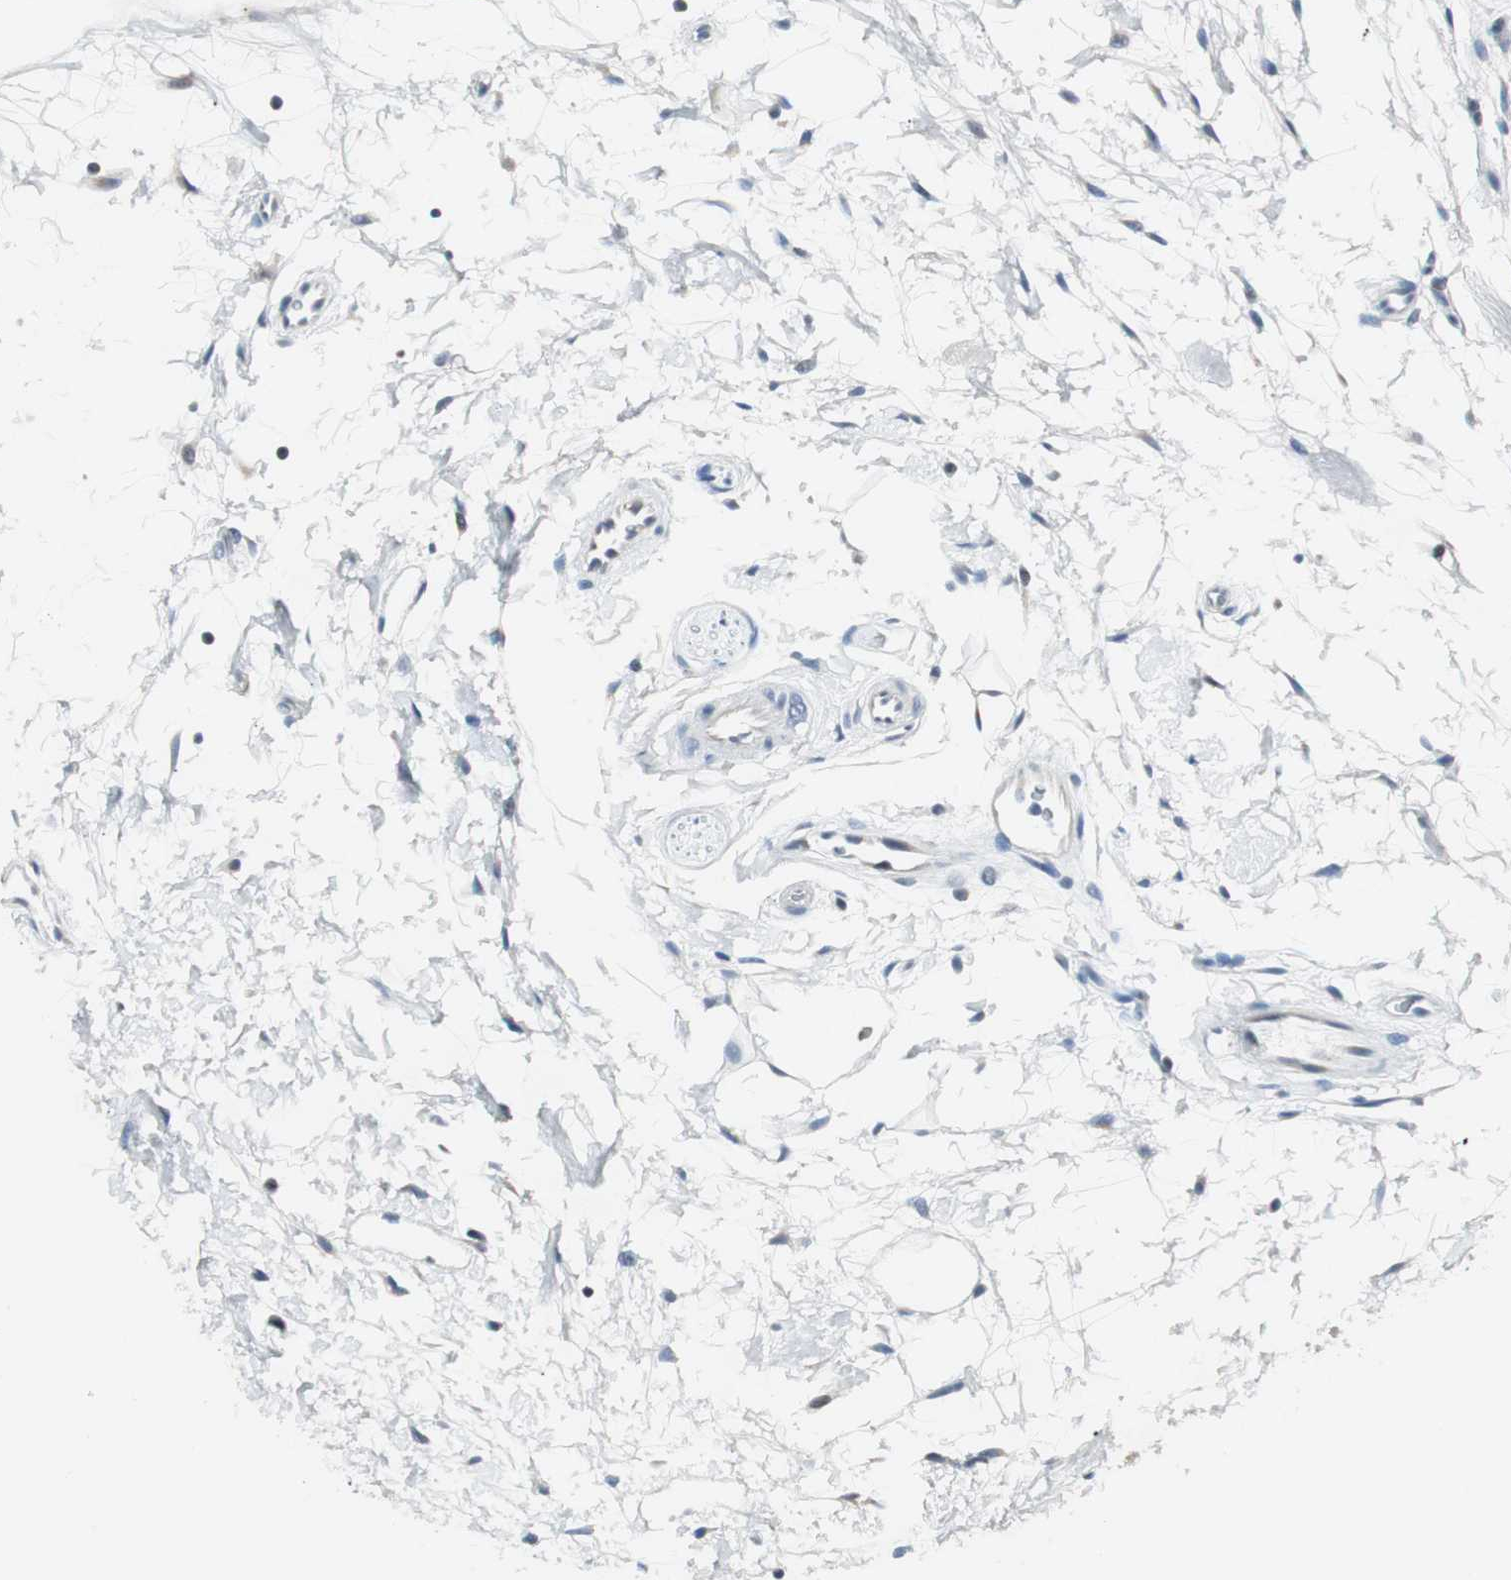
{"staining": {"intensity": "weak", "quantity": "25%-75%", "location": "cytoplasmic/membranous"}, "tissue": "oral mucosa", "cell_type": "Squamous epithelial cells", "image_type": "normal", "snomed": [{"axis": "morphology", "description": "Normal tissue, NOS"}, {"axis": "topography", "description": "Skeletal muscle"}, {"axis": "topography", "description": "Oral tissue"}, {"axis": "topography", "description": "Peripheral nerve tissue"}], "caption": "This photomicrograph displays IHC staining of normal oral mucosa, with low weak cytoplasmic/membranous positivity in approximately 25%-75% of squamous epithelial cells.", "gene": "SOX30", "patient": {"sex": "female", "age": 84}}